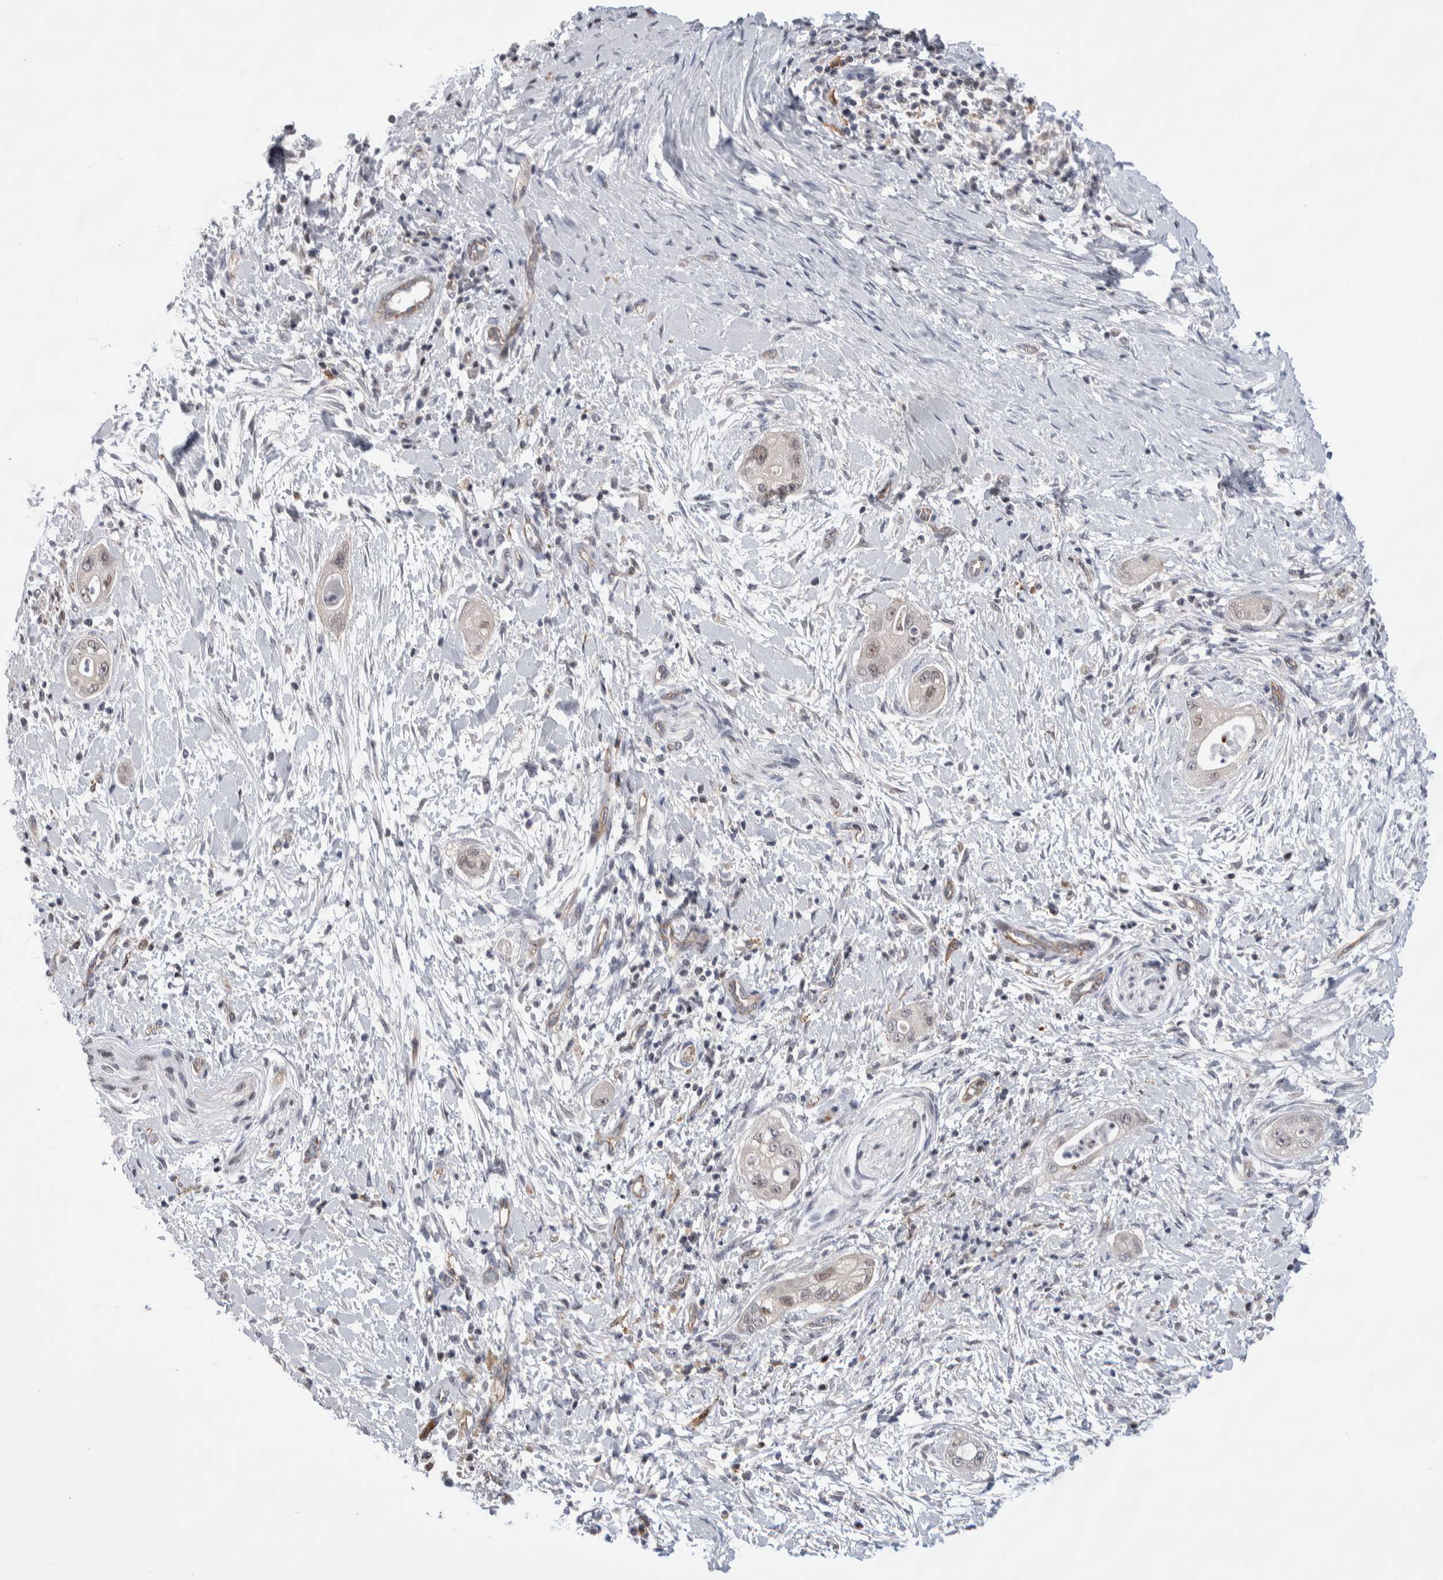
{"staining": {"intensity": "weak", "quantity": "<25%", "location": "nuclear"}, "tissue": "pancreatic cancer", "cell_type": "Tumor cells", "image_type": "cancer", "snomed": [{"axis": "morphology", "description": "Adenocarcinoma, NOS"}, {"axis": "topography", "description": "Pancreas"}], "caption": "Protein analysis of pancreatic cancer (adenocarcinoma) displays no significant staining in tumor cells. (DAB (3,3'-diaminobenzidine) IHC visualized using brightfield microscopy, high magnification).", "gene": "ZBTB49", "patient": {"sex": "male", "age": 58}}